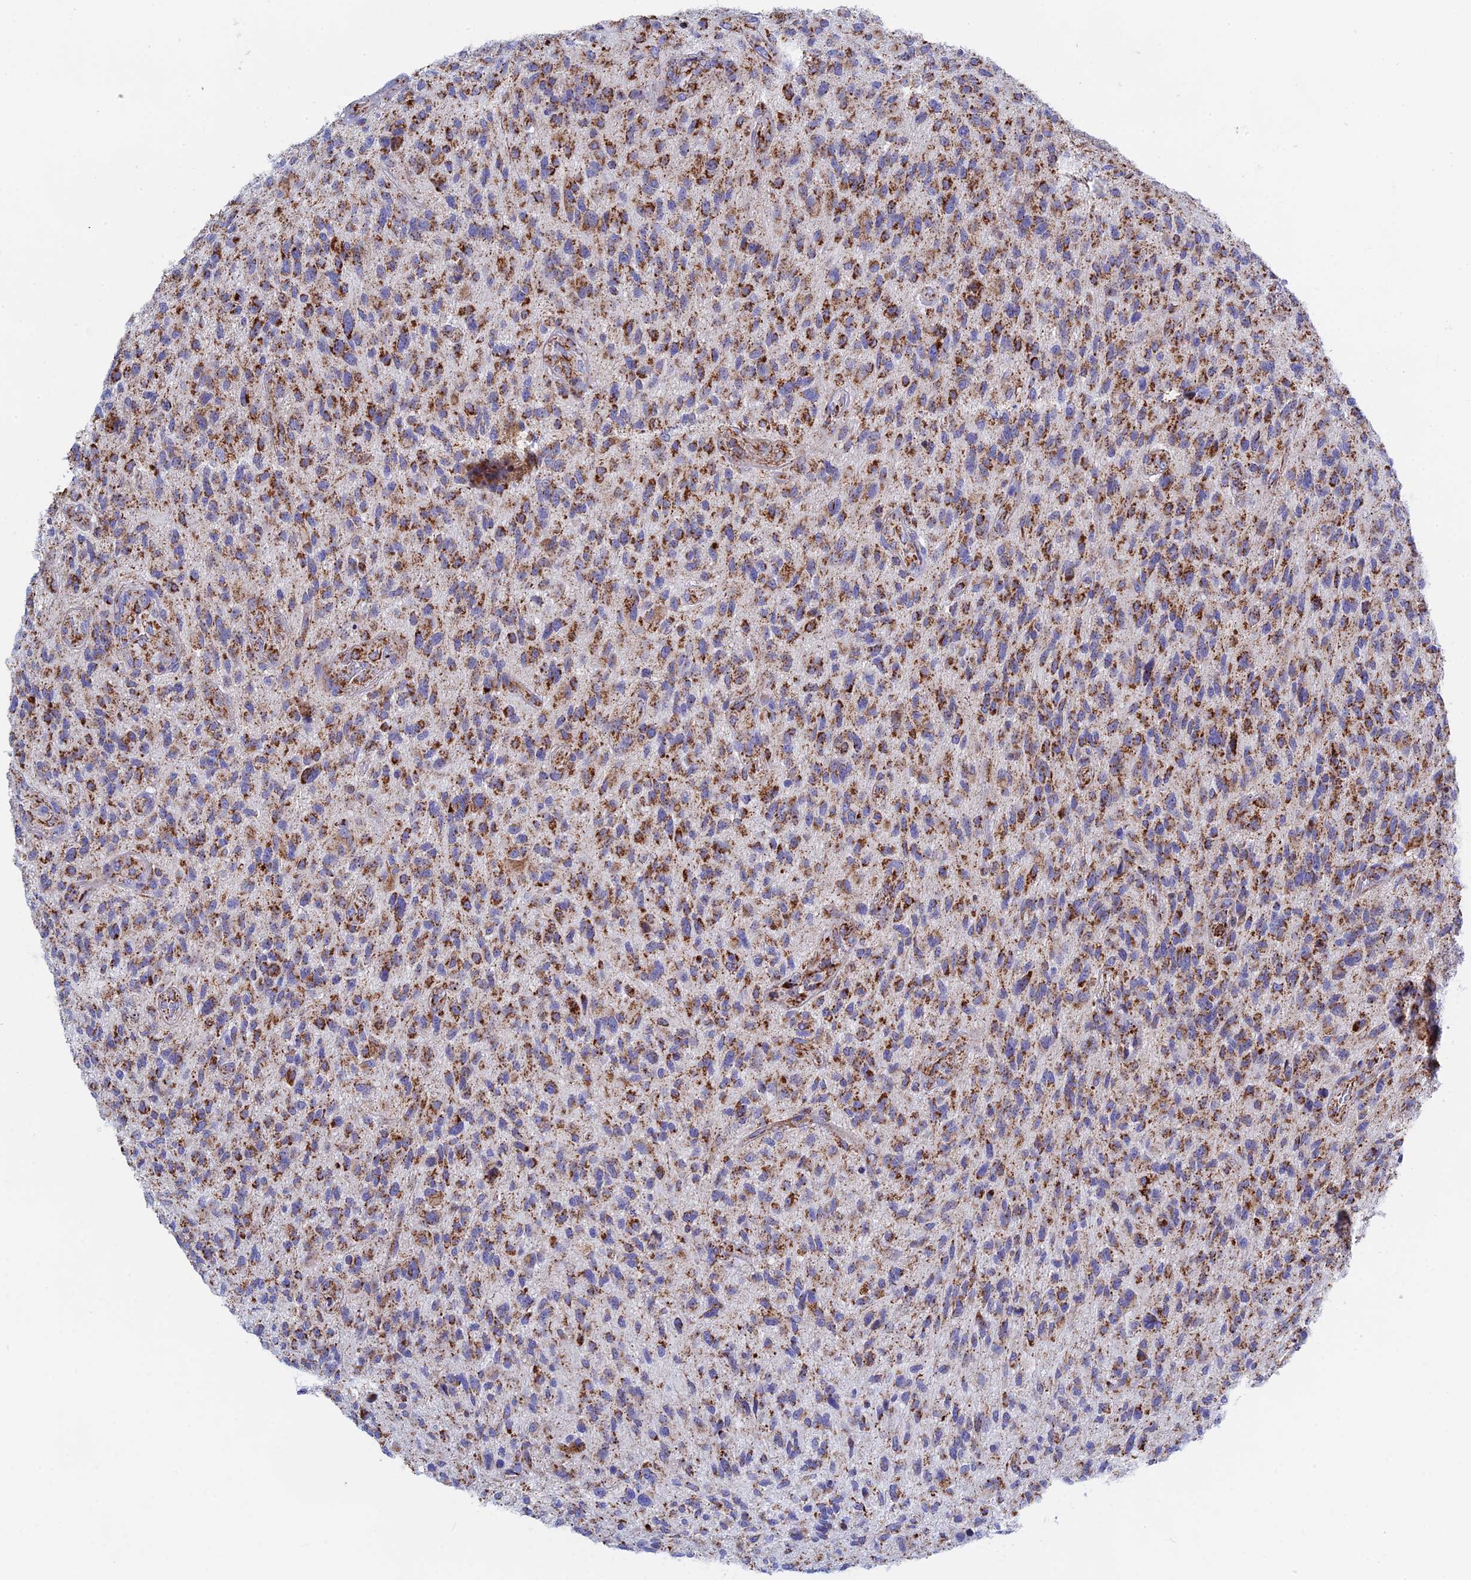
{"staining": {"intensity": "moderate", "quantity": ">75%", "location": "cytoplasmic/membranous"}, "tissue": "glioma", "cell_type": "Tumor cells", "image_type": "cancer", "snomed": [{"axis": "morphology", "description": "Glioma, malignant, High grade"}, {"axis": "topography", "description": "Brain"}], "caption": "An immunohistochemistry micrograph of neoplastic tissue is shown. Protein staining in brown labels moderate cytoplasmic/membranous positivity in glioma within tumor cells.", "gene": "NDUFA5", "patient": {"sex": "male", "age": 47}}